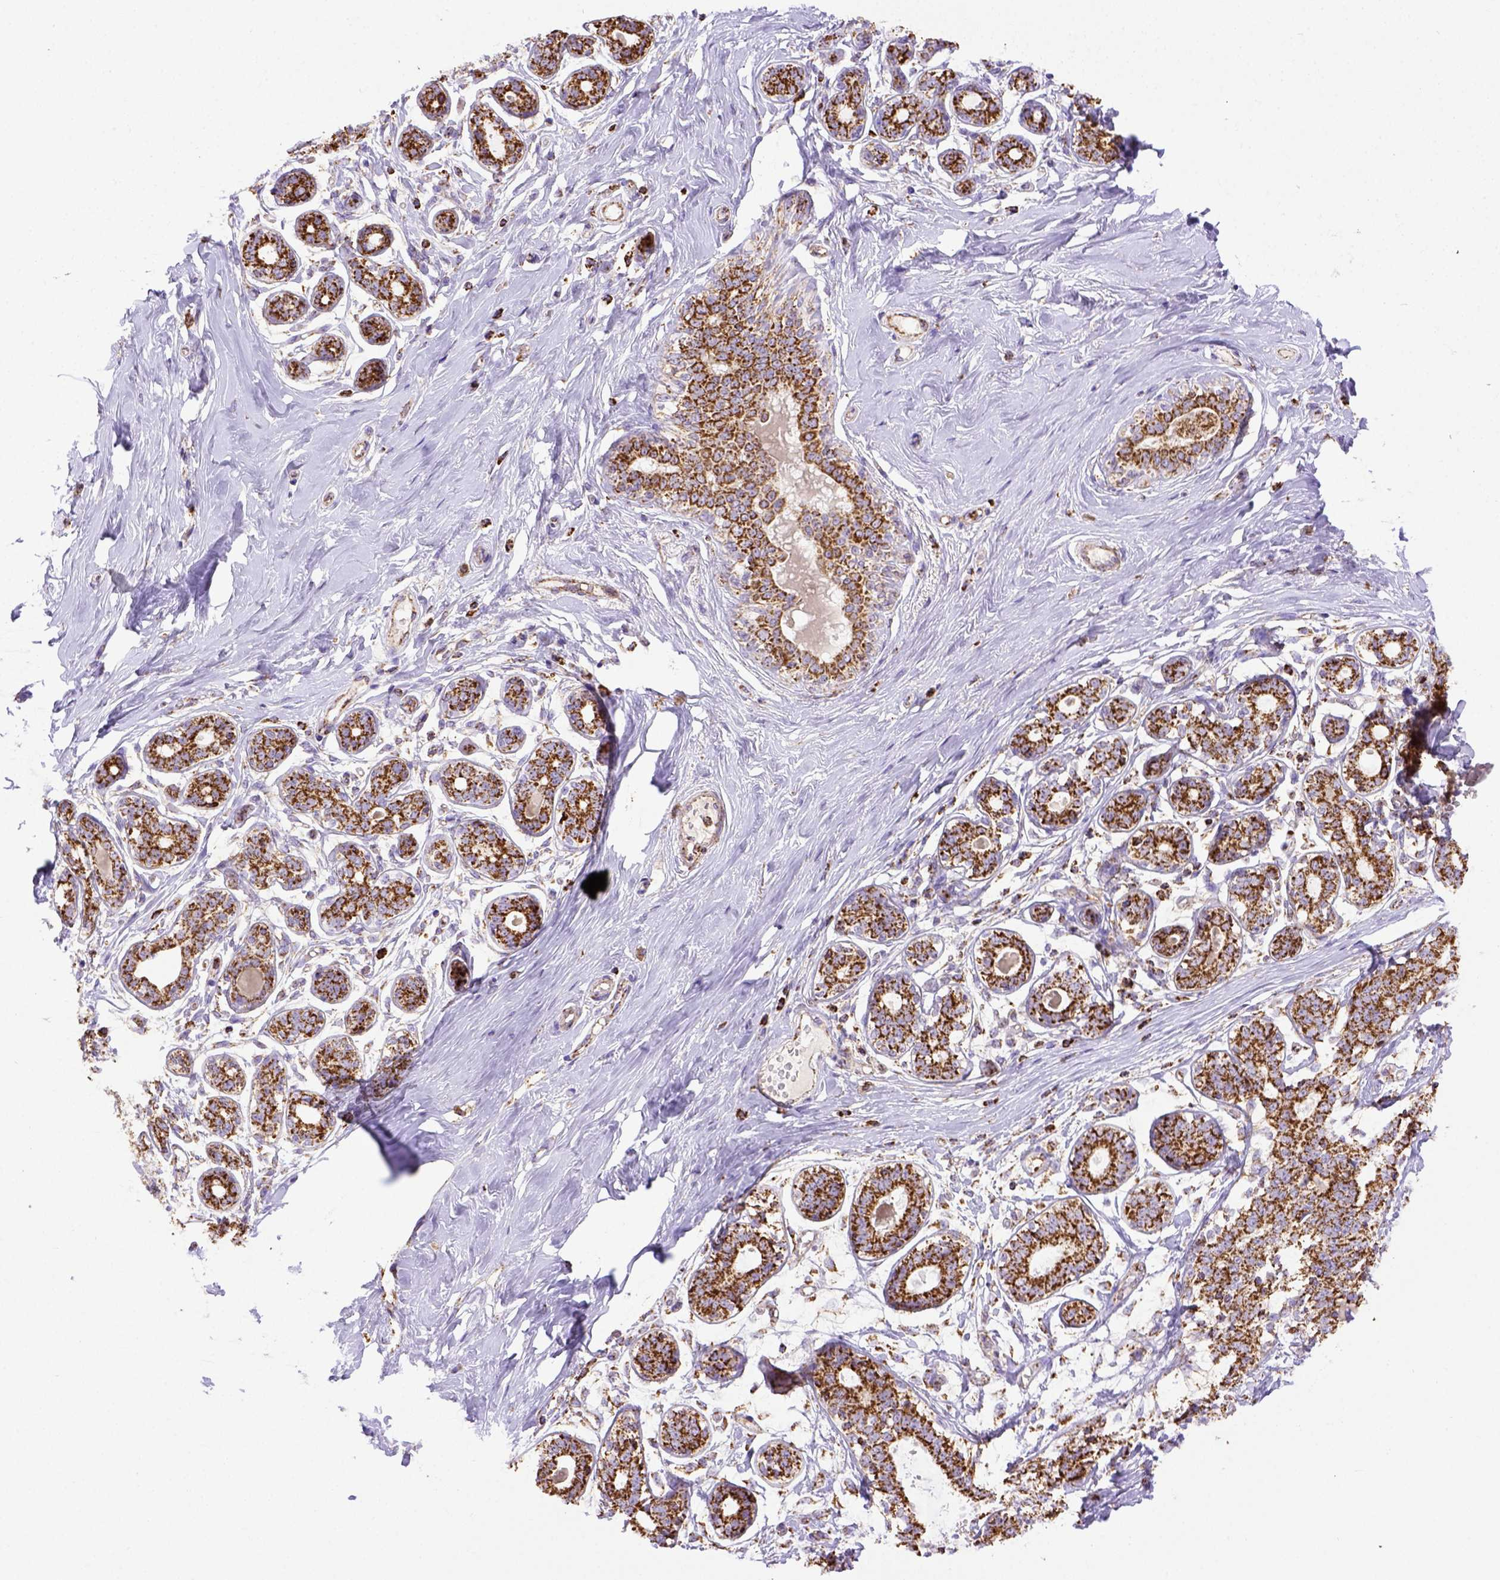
{"staining": {"intensity": "strong", "quantity": ">75%", "location": "cytoplasmic/membranous"}, "tissue": "breast", "cell_type": "Adipocytes", "image_type": "normal", "snomed": [{"axis": "morphology", "description": "Normal tissue, NOS"}, {"axis": "topography", "description": "Skin"}, {"axis": "topography", "description": "Breast"}], "caption": "Human breast stained with a brown dye reveals strong cytoplasmic/membranous positive positivity in approximately >75% of adipocytes.", "gene": "MT", "patient": {"sex": "female", "age": 43}}